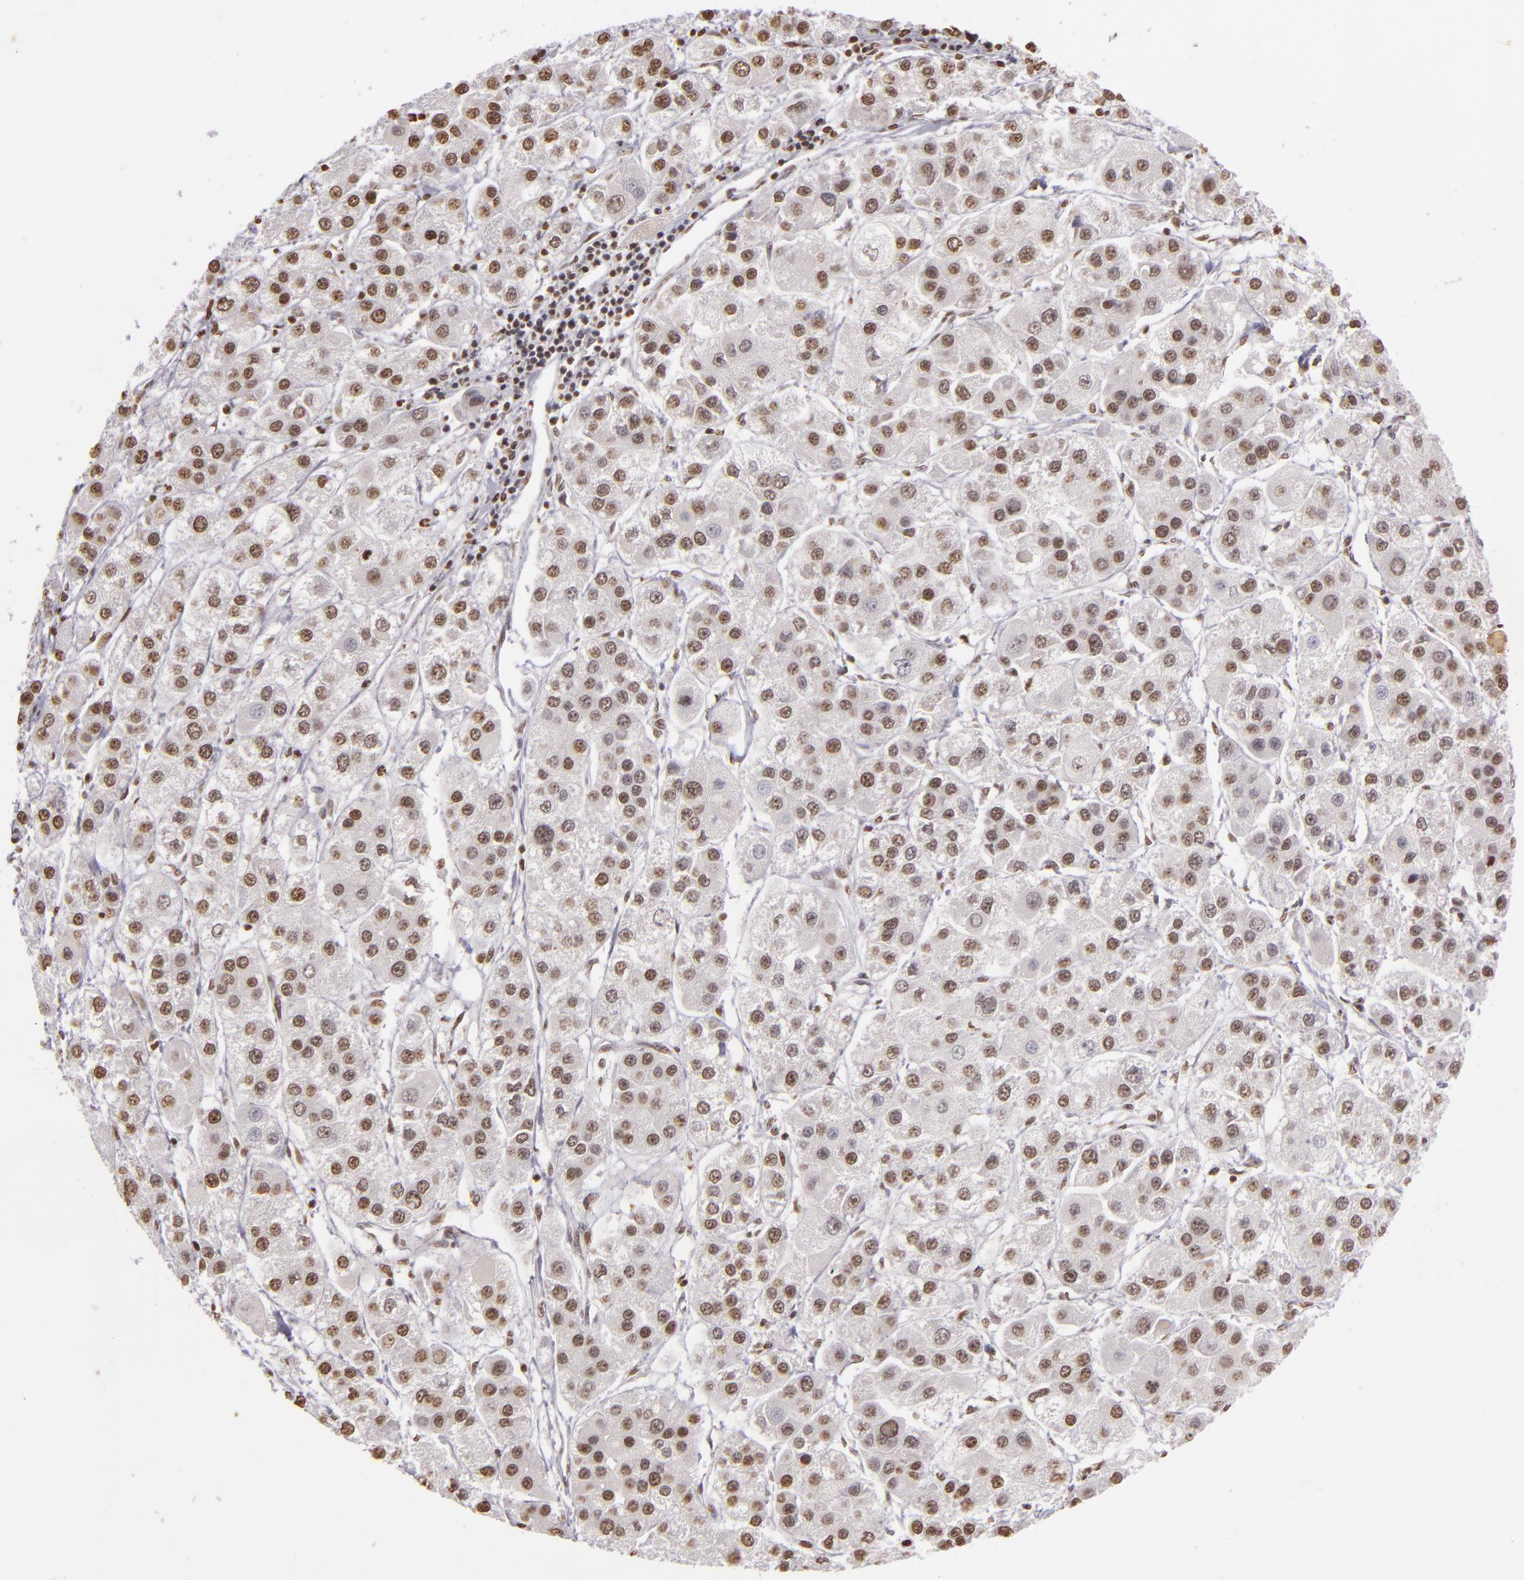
{"staining": {"intensity": "weak", "quantity": ">75%", "location": "nuclear"}, "tissue": "liver cancer", "cell_type": "Tumor cells", "image_type": "cancer", "snomed": [{"axis": "morphology", "description": "Carcinoma, Hepatocellular, NOS"}, {"axis": "topography", "description": "Liver"}], "caption": "An image of human liver cancer (hepatocellular carcinoma) stained for a protein displays weak nuclear brown staining in tumor cells.", "gene": "THRB", "patient": {"sex": "female", "age": 85}}